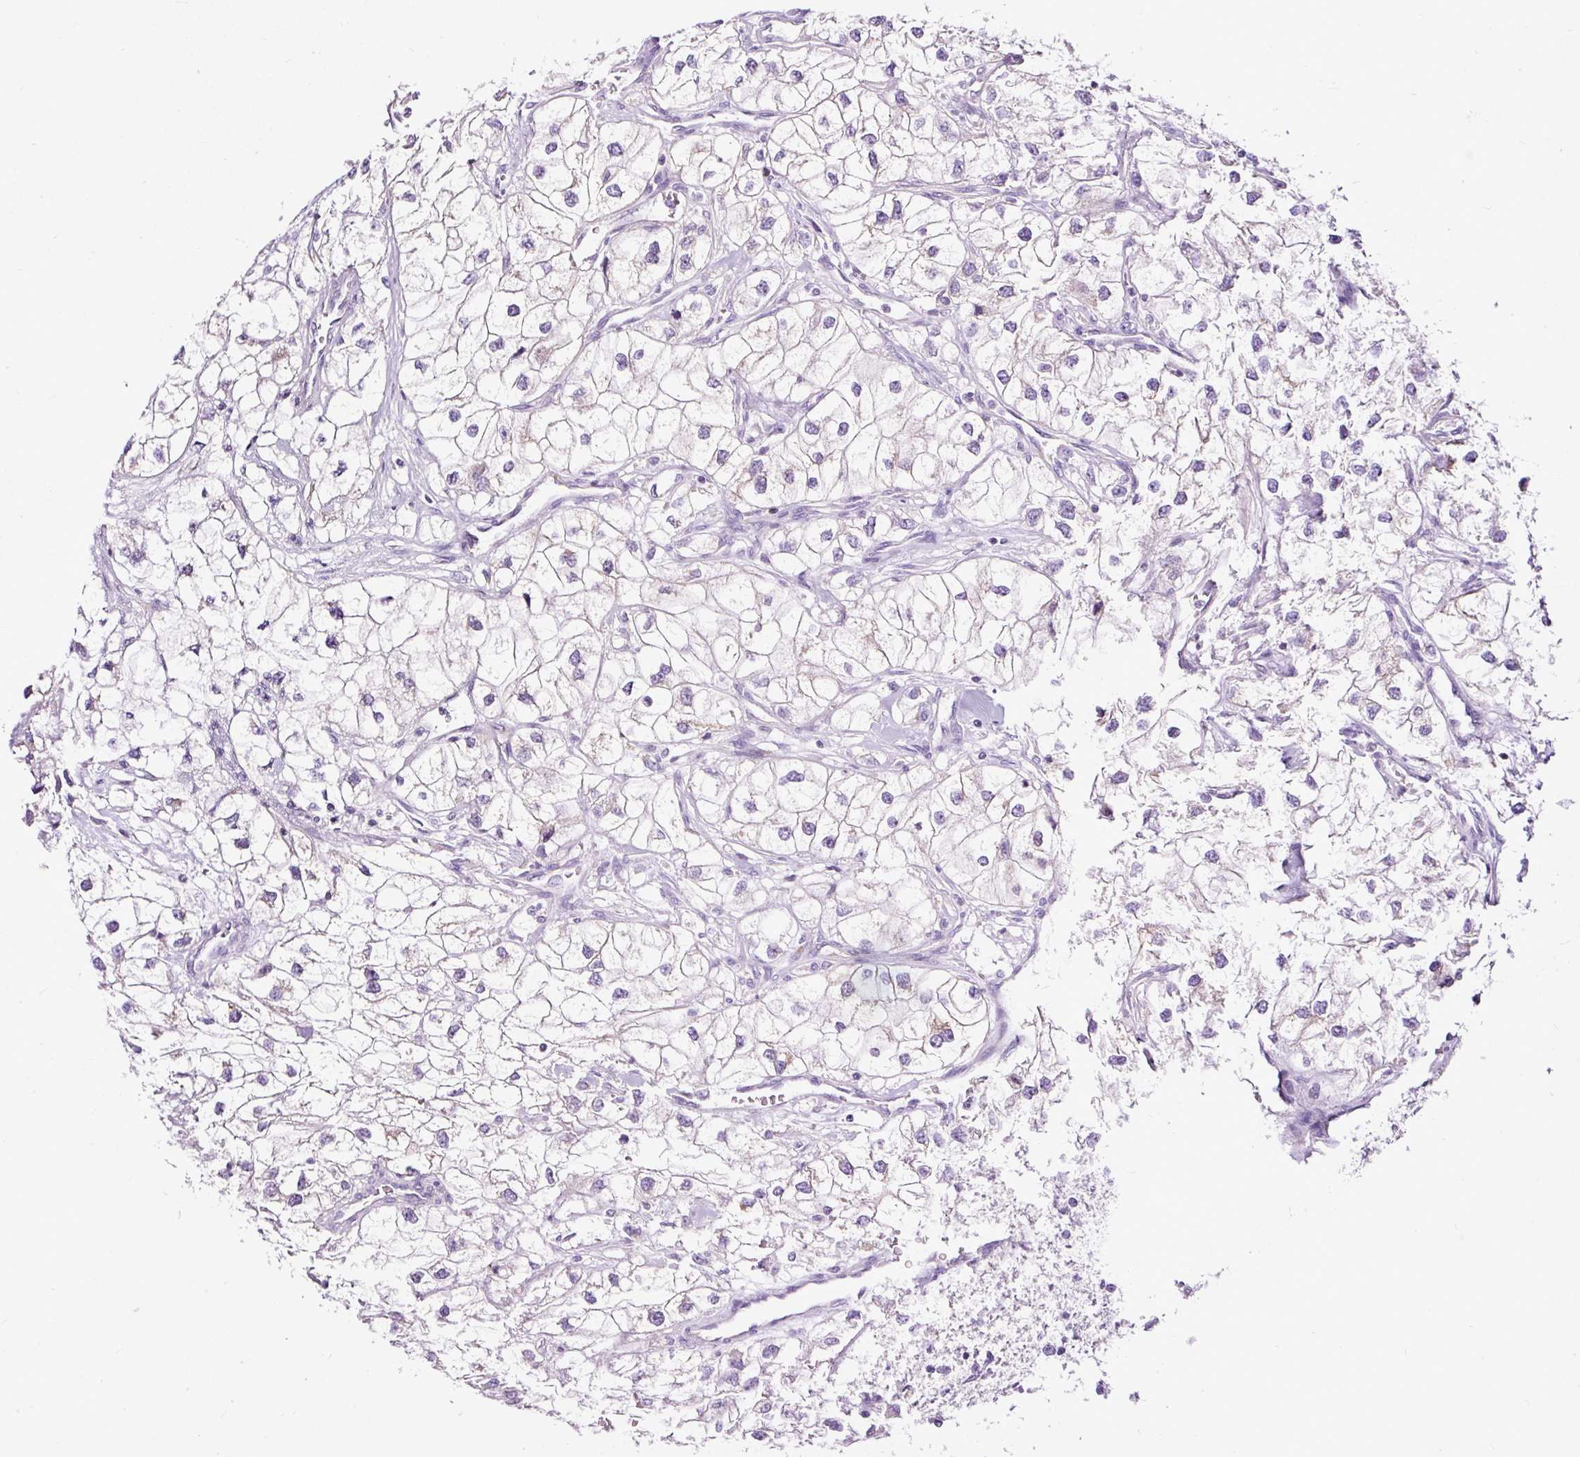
{"staining": {"intensity": "weak", "quantity": "25%-75%", "location": "cytoplasmic/membranous"}, "tissue": "renal cancer", "cell_type": "Tumor cells", "image_type": "cancer", "snomed": [{"axis": "morphology", "description": "Adenocarcinoma, NOS"}, {"axis": "topography", "description": "Kidney"}], "caption": "Renal adenocarcinoma tissue displays weak cytoplasmic/membranous expression in approximately 25%-75% of tumor cells The staining is performed using DAB brown chromogen to label protein expression. The nuclei are counter-stained blue using hematoxylin.", "gene": "FMC1", "patient": {"sex": "male", "age": 59}}